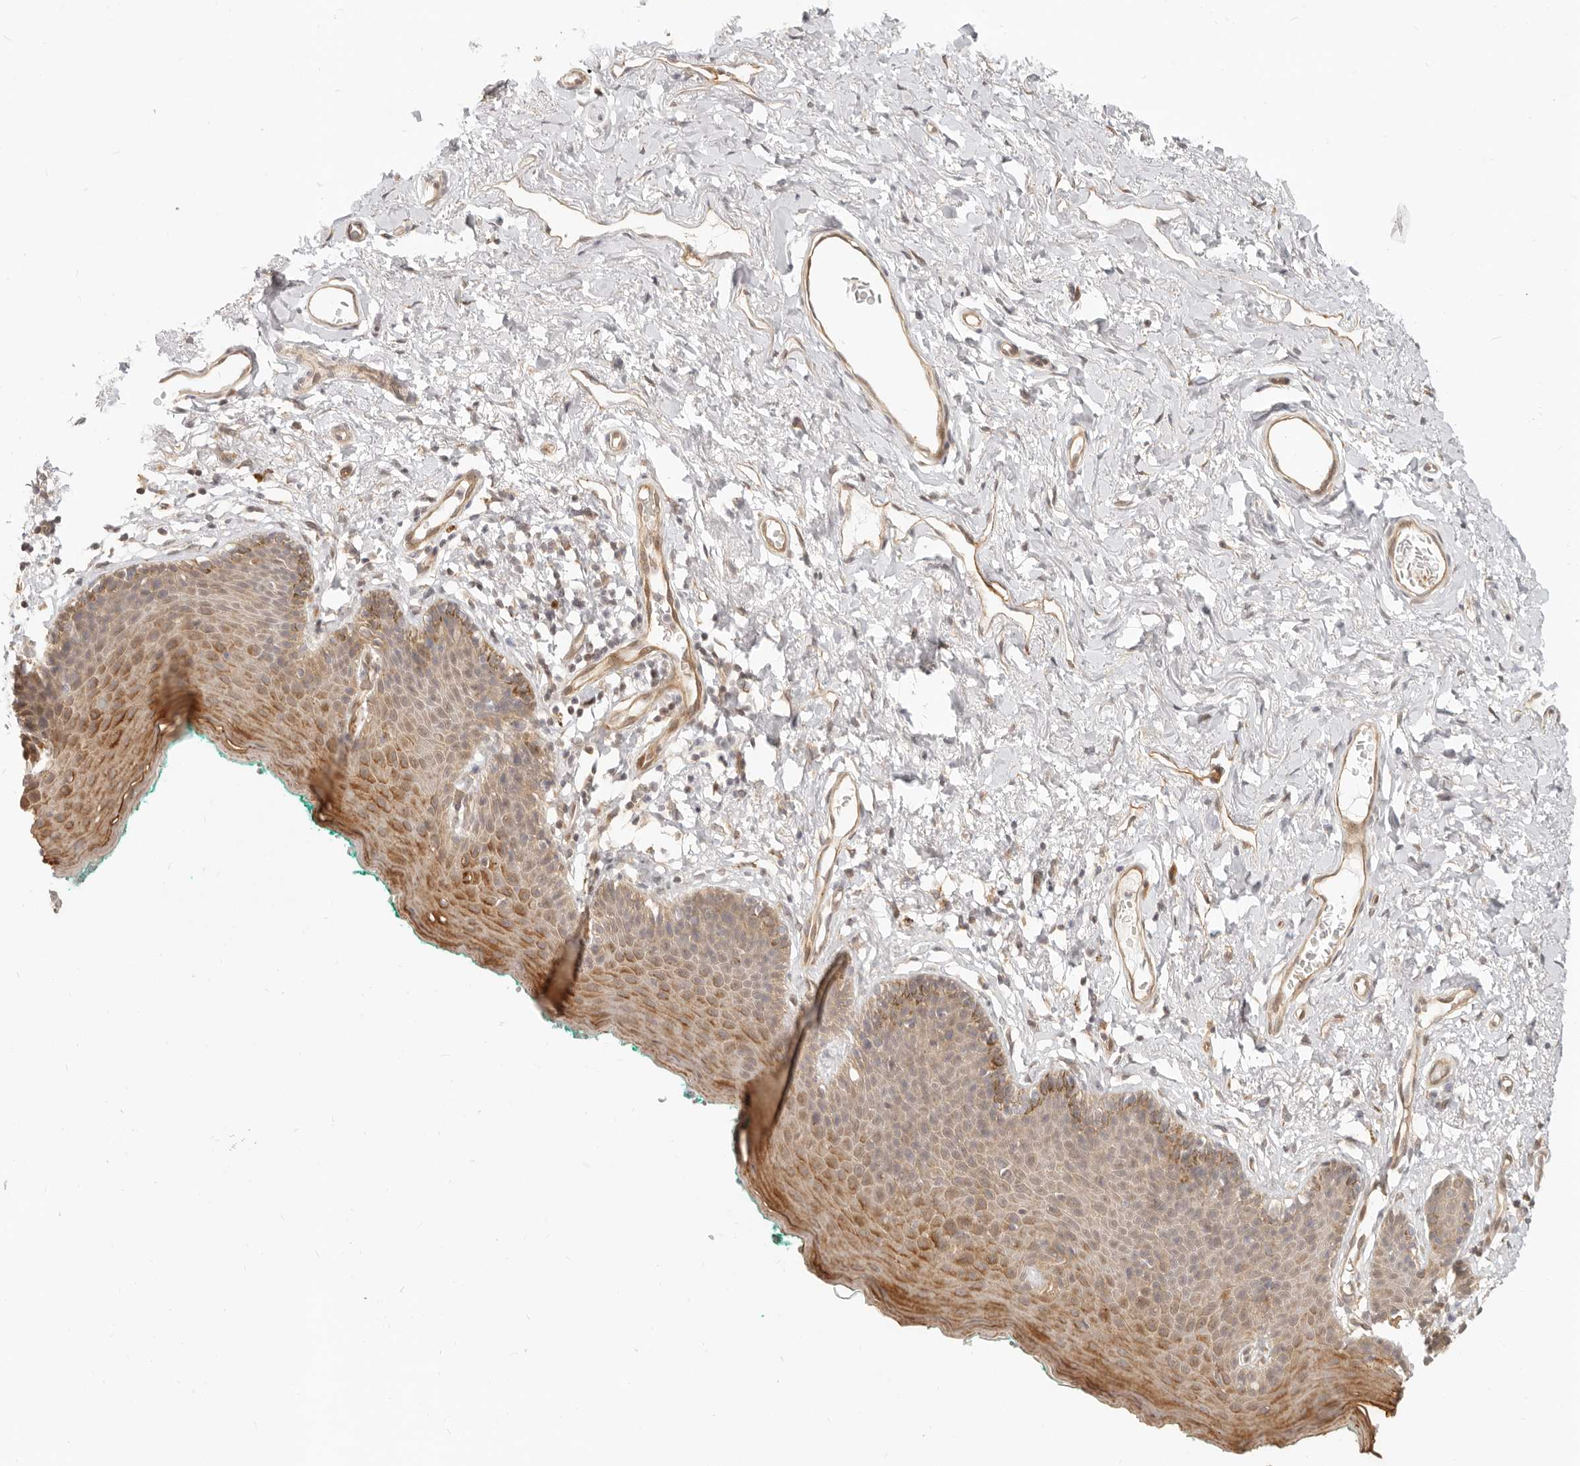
{"staining": {"intensity": "strong", "quantity": "25%-75%", "location": "cytoplasmic/membranous"}, "tissue": "skin", "cell_type": "Epidermal cells", "image_type": "normal", "snomed": [{"axis": "morphology", "description": "Normal tissue, NOS"}, {"axis": "topography", "description": "Vulva"}], "caption": "Benign skin shows strong cytoplasmic/membranous expression in about 25%-75% of epidermal cells The staining was performed using DAB to visualize the protein expression in brown, while the nuclei were stained in blue with hematoxylin (Magnification: 20x)..", "gene": "TUFT1", "patient": {"sex": "female", "age": 66}}